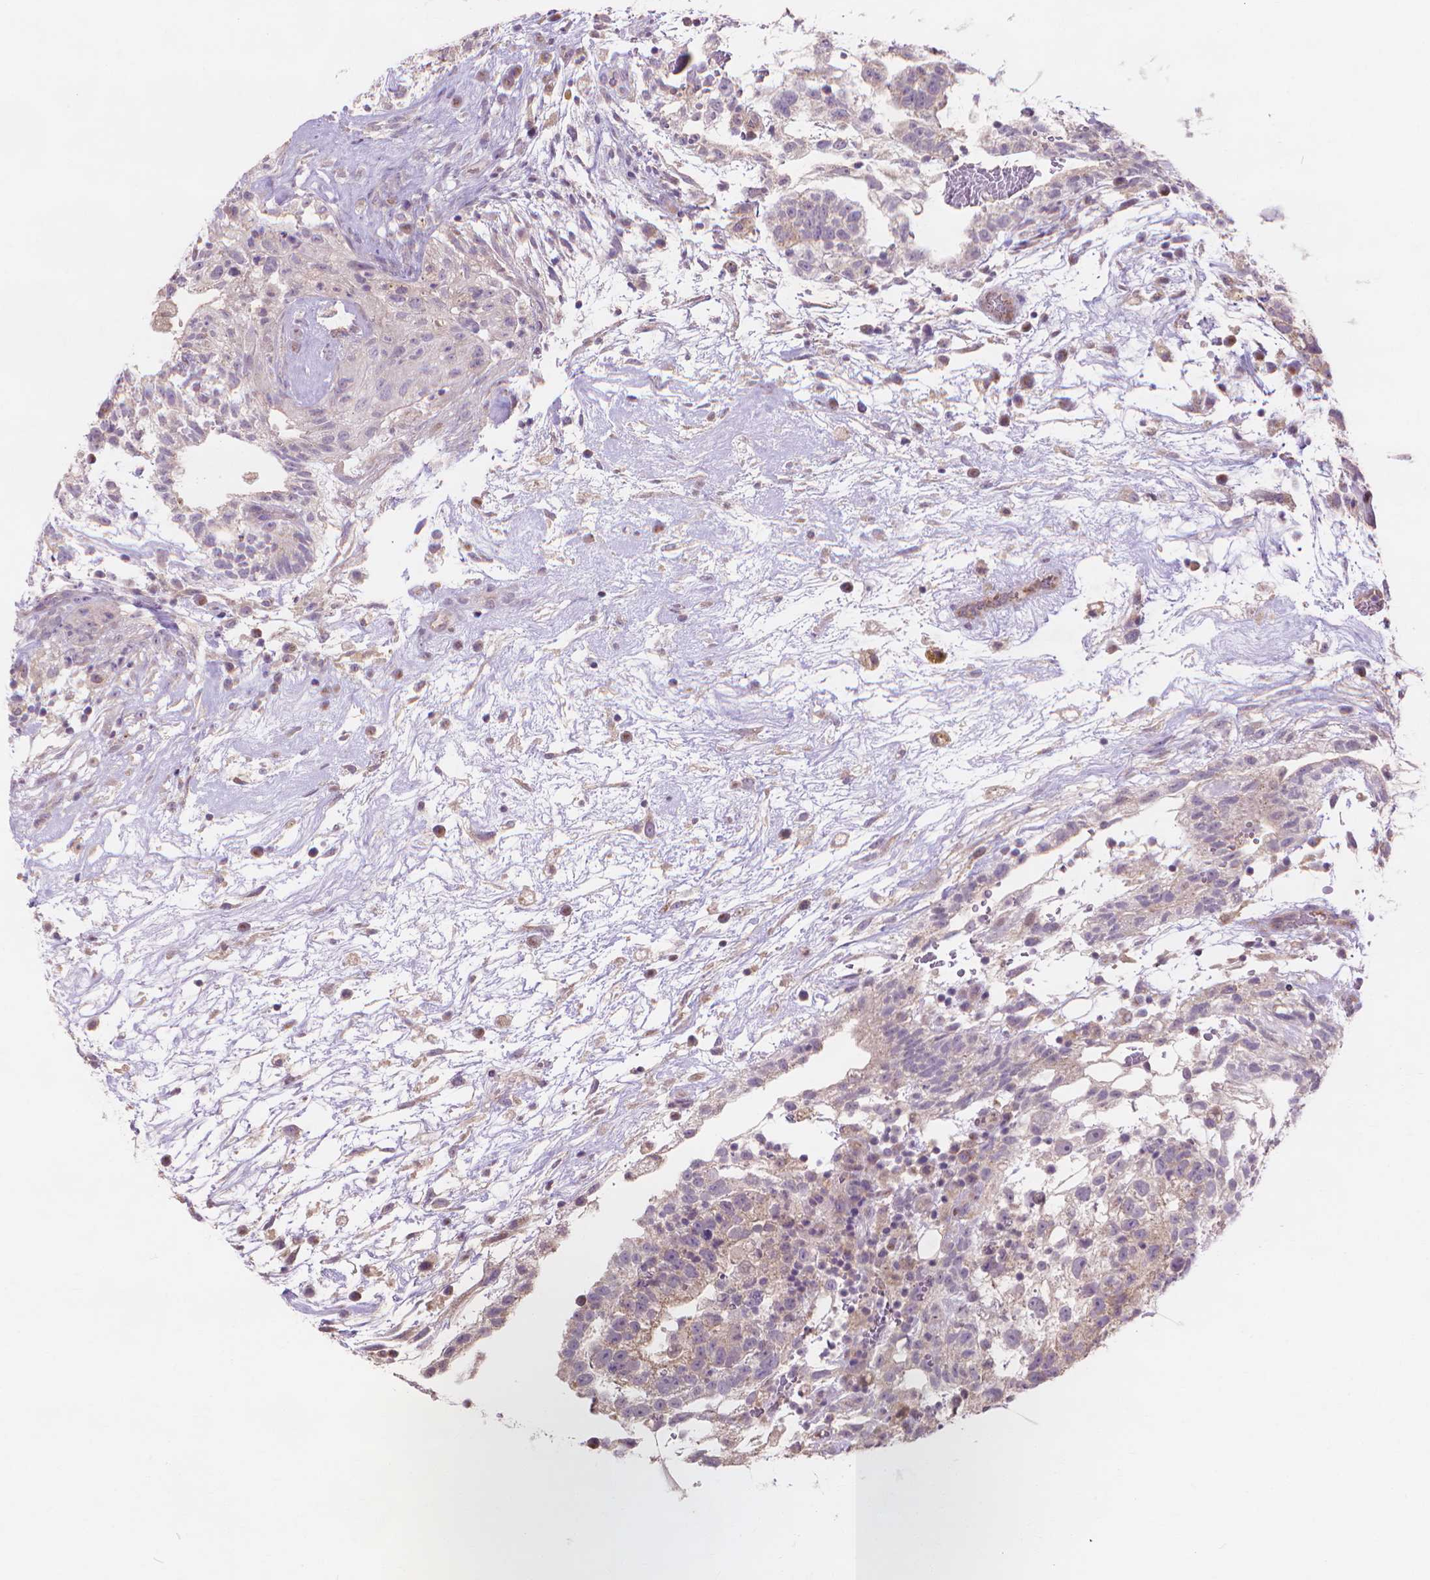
{"staining": {"intensity": "weak", "quantity": "25%-75%", "location": "cytoplasmic/membranous"}, "tissue": "testis cancer", "cell_type": "Tumor cells", "image_type": "cancer", "snomed": [{"axis": "morphology", "description": "Normal tissue, NOS"}, {"axis": "morphology", "description": "Carcinoma, Embryonal, NOS"}, {"axis": "topography", "description": "Testis"}], "caption": "Tumor cells exhibit low levels of weak cytoplasmic/membranous expression in about 25%-75% of cells in human testis cancer (embryonal carcinoma).", "gene": "PRDM13", "patient": {"sex": "male", "age": 32}}